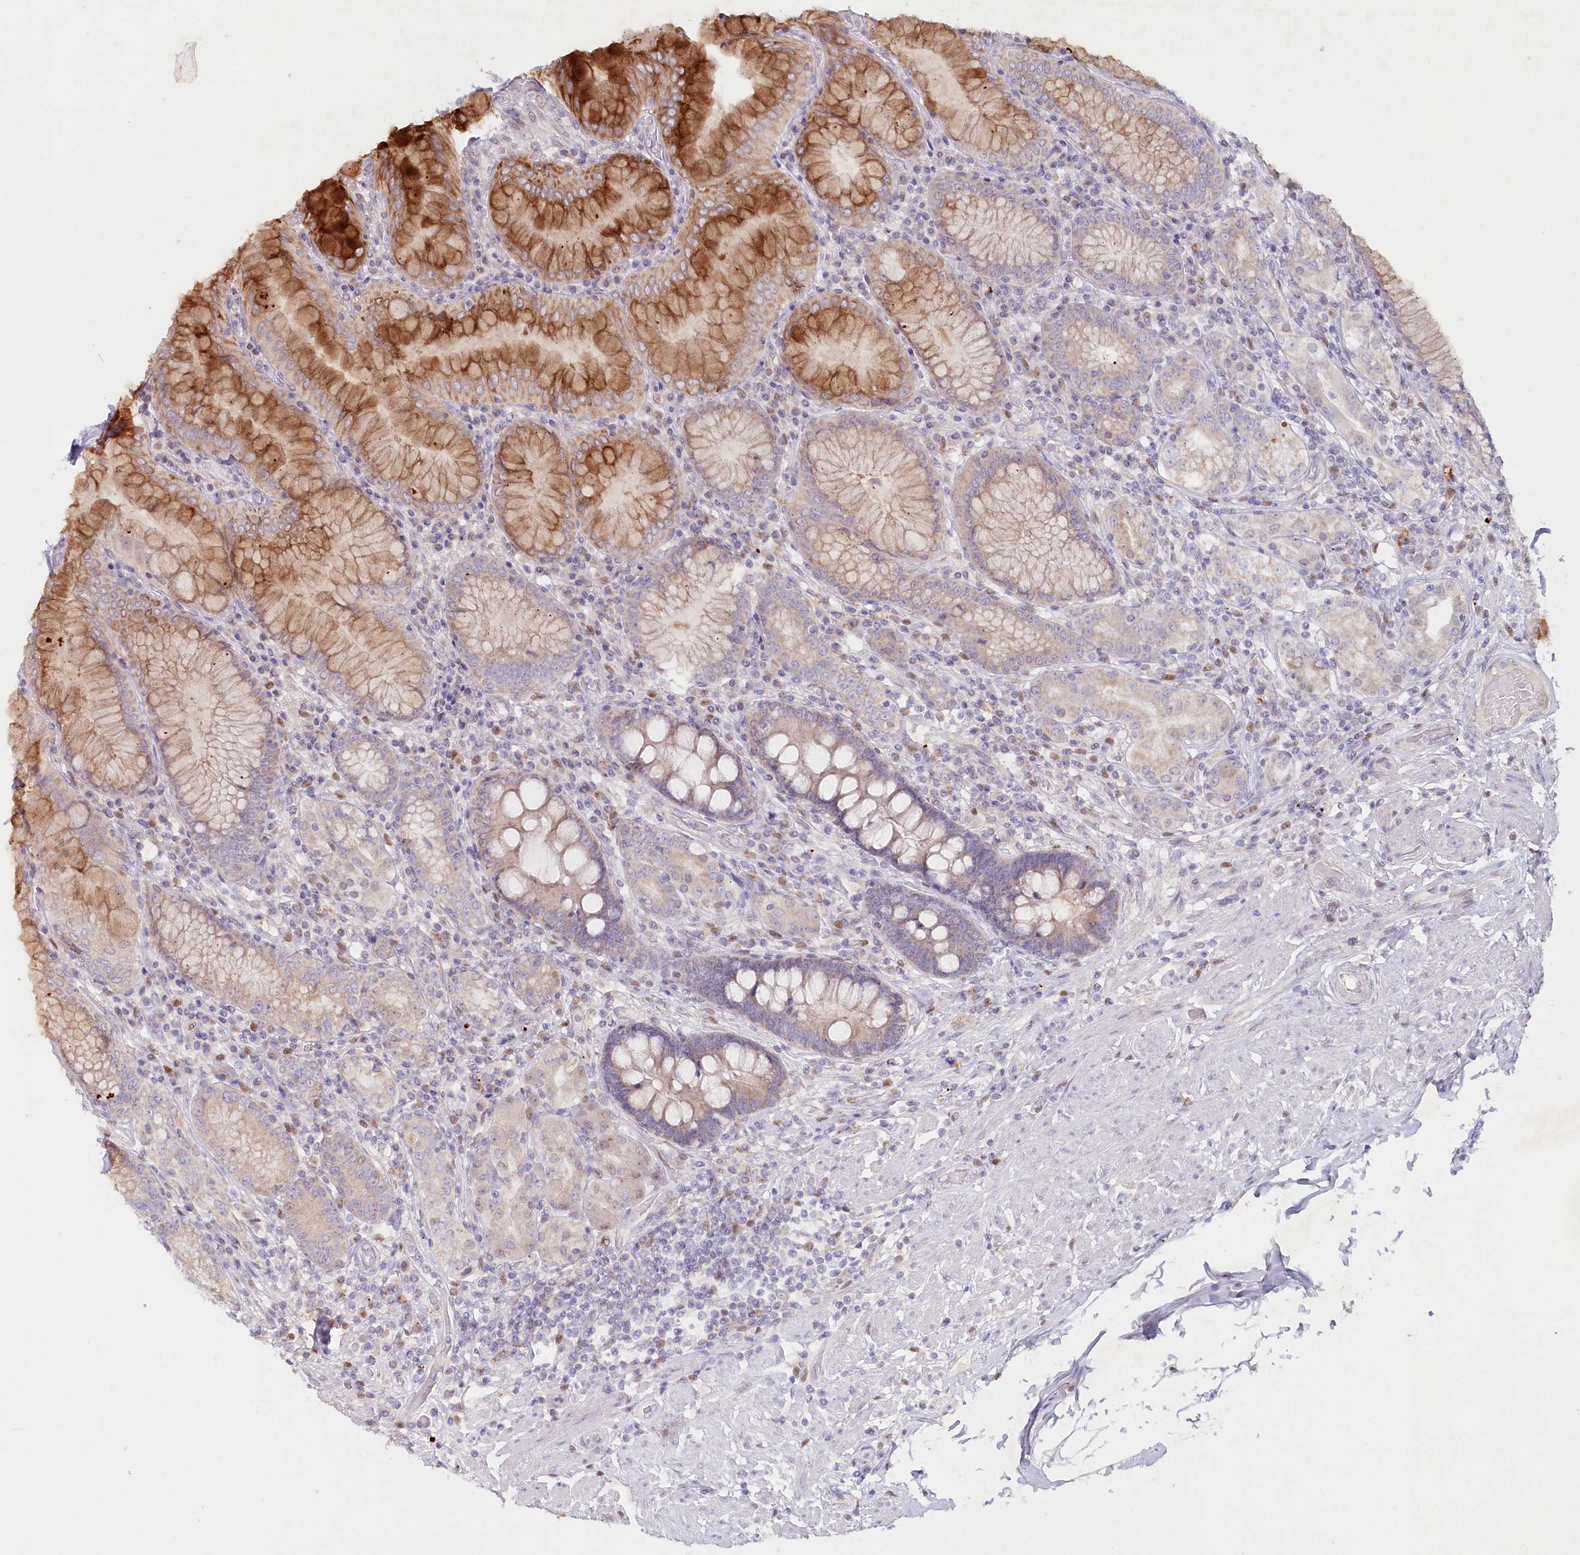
{"staining": {"intensity": "strong", "quantity": "<25%", "location": "cytoplasmic/membranous"}, "tissue": "stomach", "cell_type": "Glandular cells", "image_type": "normal", "snomed": [{"axis": "morphology", "description": "Normal tissue, NOS"}, {"axis": "topography", "description": "Stomach, upper"}, {"axis": "topography", "description": "Stomach, lower"}], "caption": "Brown immunohistochemical staining in benign stomach exhibits strong cytoplasmic/membranous positivity in about <25% of glandular cells. The staining is performed using DAB brown chromogen to label protein expression. The nuclei are counter-stained blue using hematoxylin.", "gene": "PSAPL1", "patient": {"sex": "female", "age": 76}}